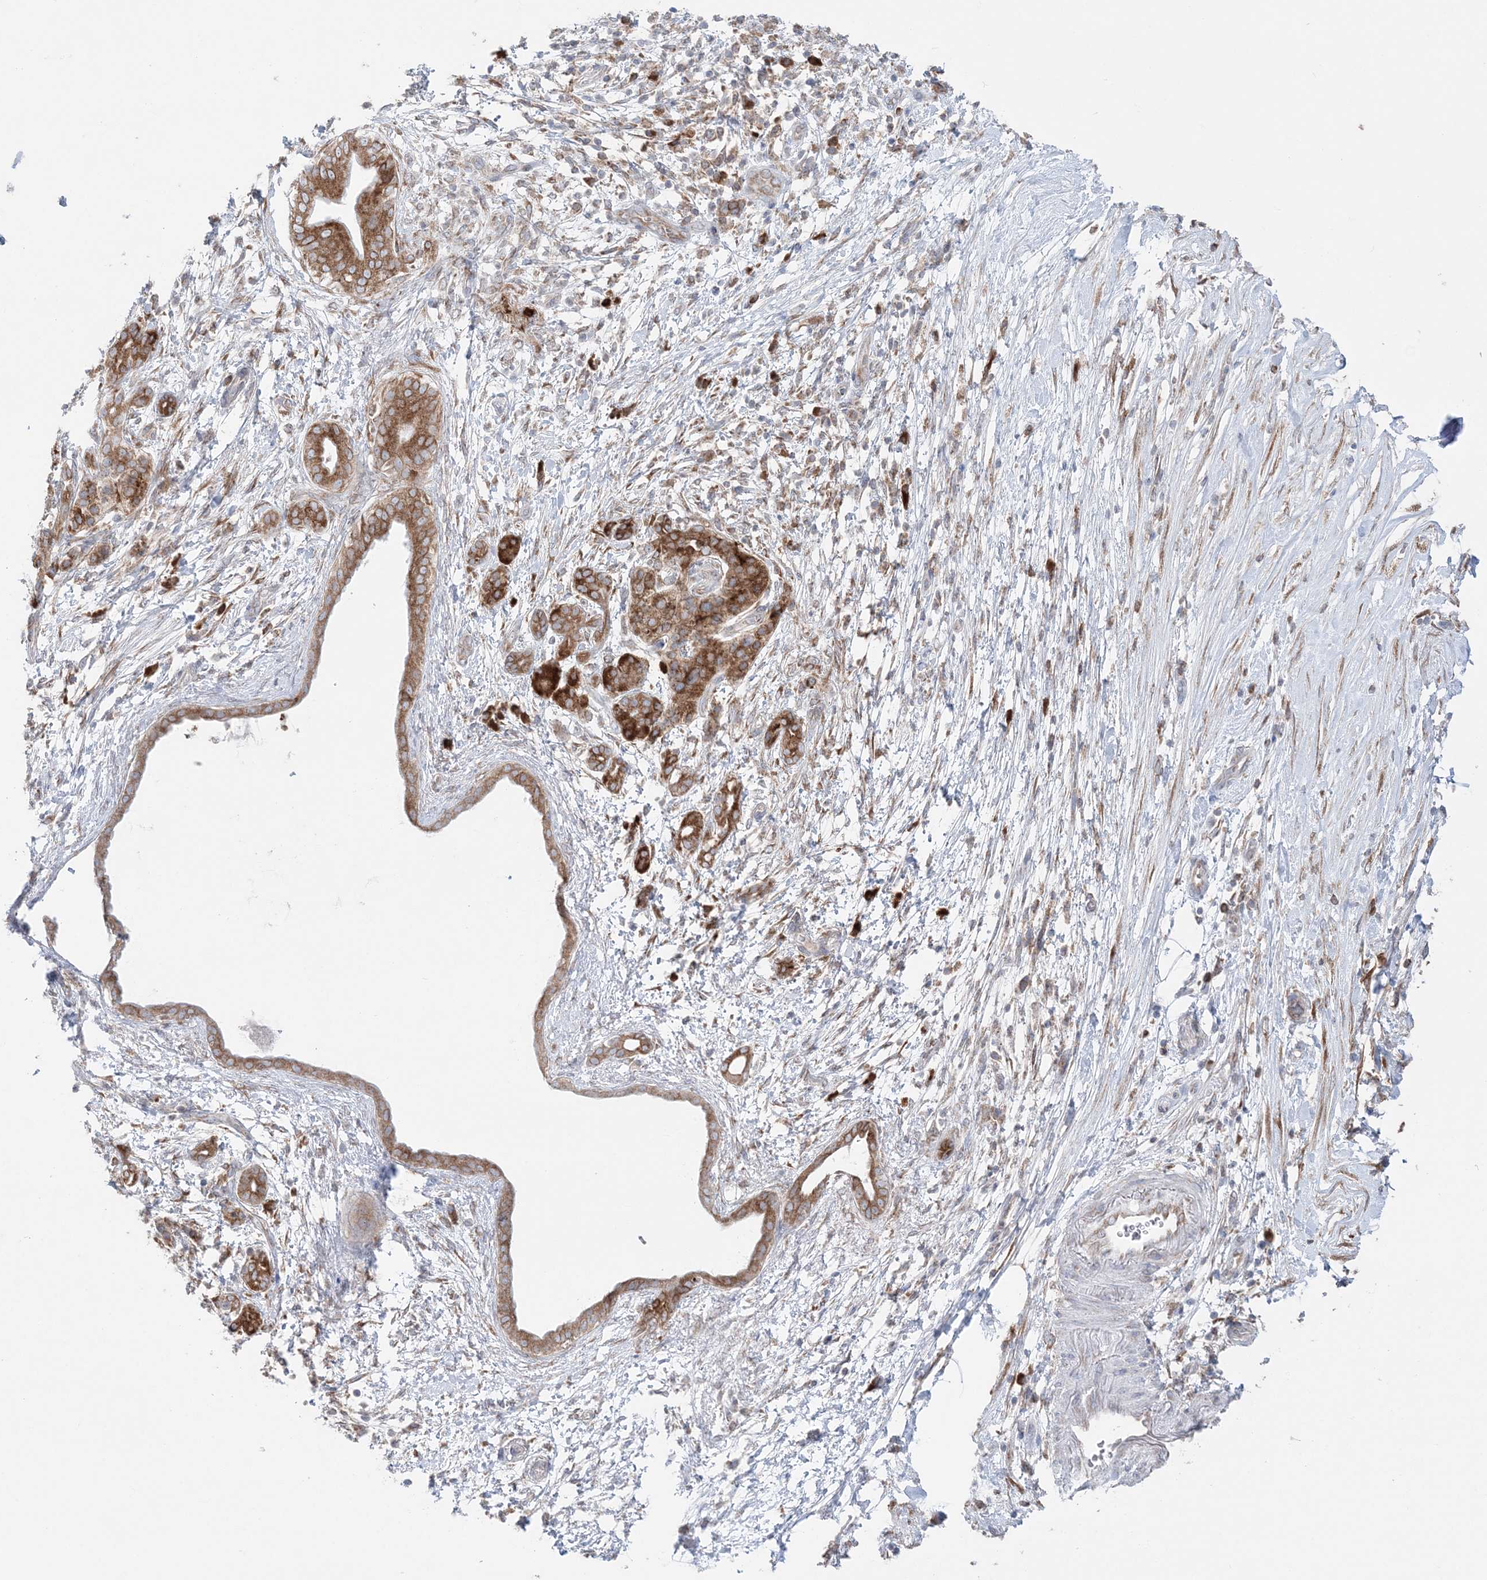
{"staining": {"intensity": "moderate", "quantity": ">75%", "location": "cytoplasmic/membranous"}, "tissue": "pancreatic cancer", "cell_type": "Tumor cells", "image_type": "cancer", "snomed": [{"axis": "morphology", "description": "Adenocarcinoma, NOS"}, {"axis": "topography", "description": "Pancreas"}], "caption": "Human pancreatic cancer (adenocarcinoma) stained with a protein marker shows moderate staining in tumor cells.", "gene": "TMED10", "patient": {"sex": "female", "age": 55}}